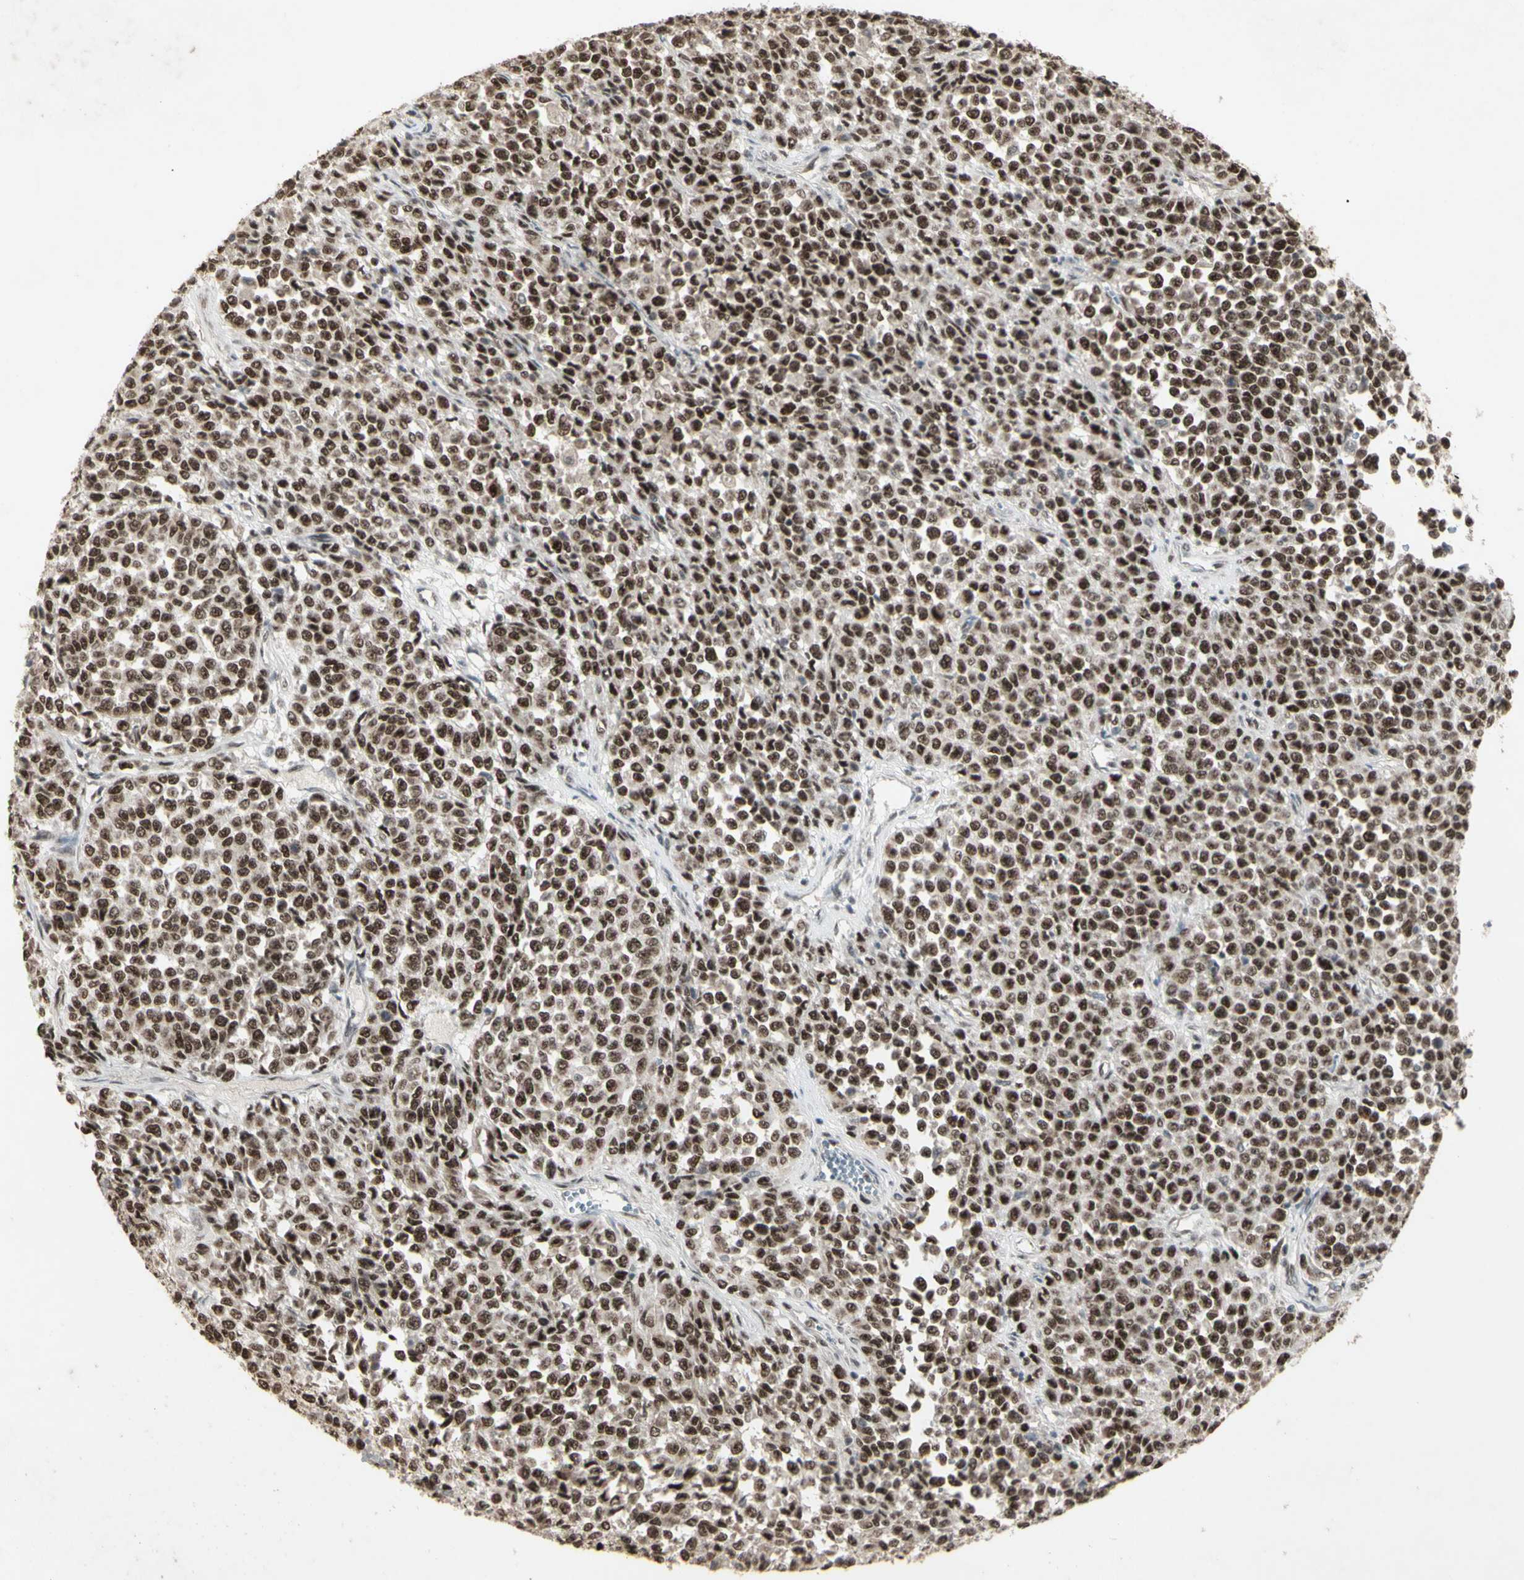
{"staining": {"intensity": "strong", "quantity": ">75%", "location": "nuclear"}, "tissue": "melanoma", "cell_type": "Tumor cells", "image_type": "cancer", "snomed": [{"axis": "morphology", "description": "Malignant melanoma, Metastatic site"}, {"axis": "topography", "description": "Pancreas"}], "caption": "High-magnification brightfield microscopy of melanoma stained with DAB (3,3'-diaminobenzidine) (brown) and counterstained with hematoxylin (blue). tumor cells exhibit strong nuclear positivity is seen in about>75% of cells.", "gene": "CCNT1", "patient": {"sex": "female", "age": 30}}